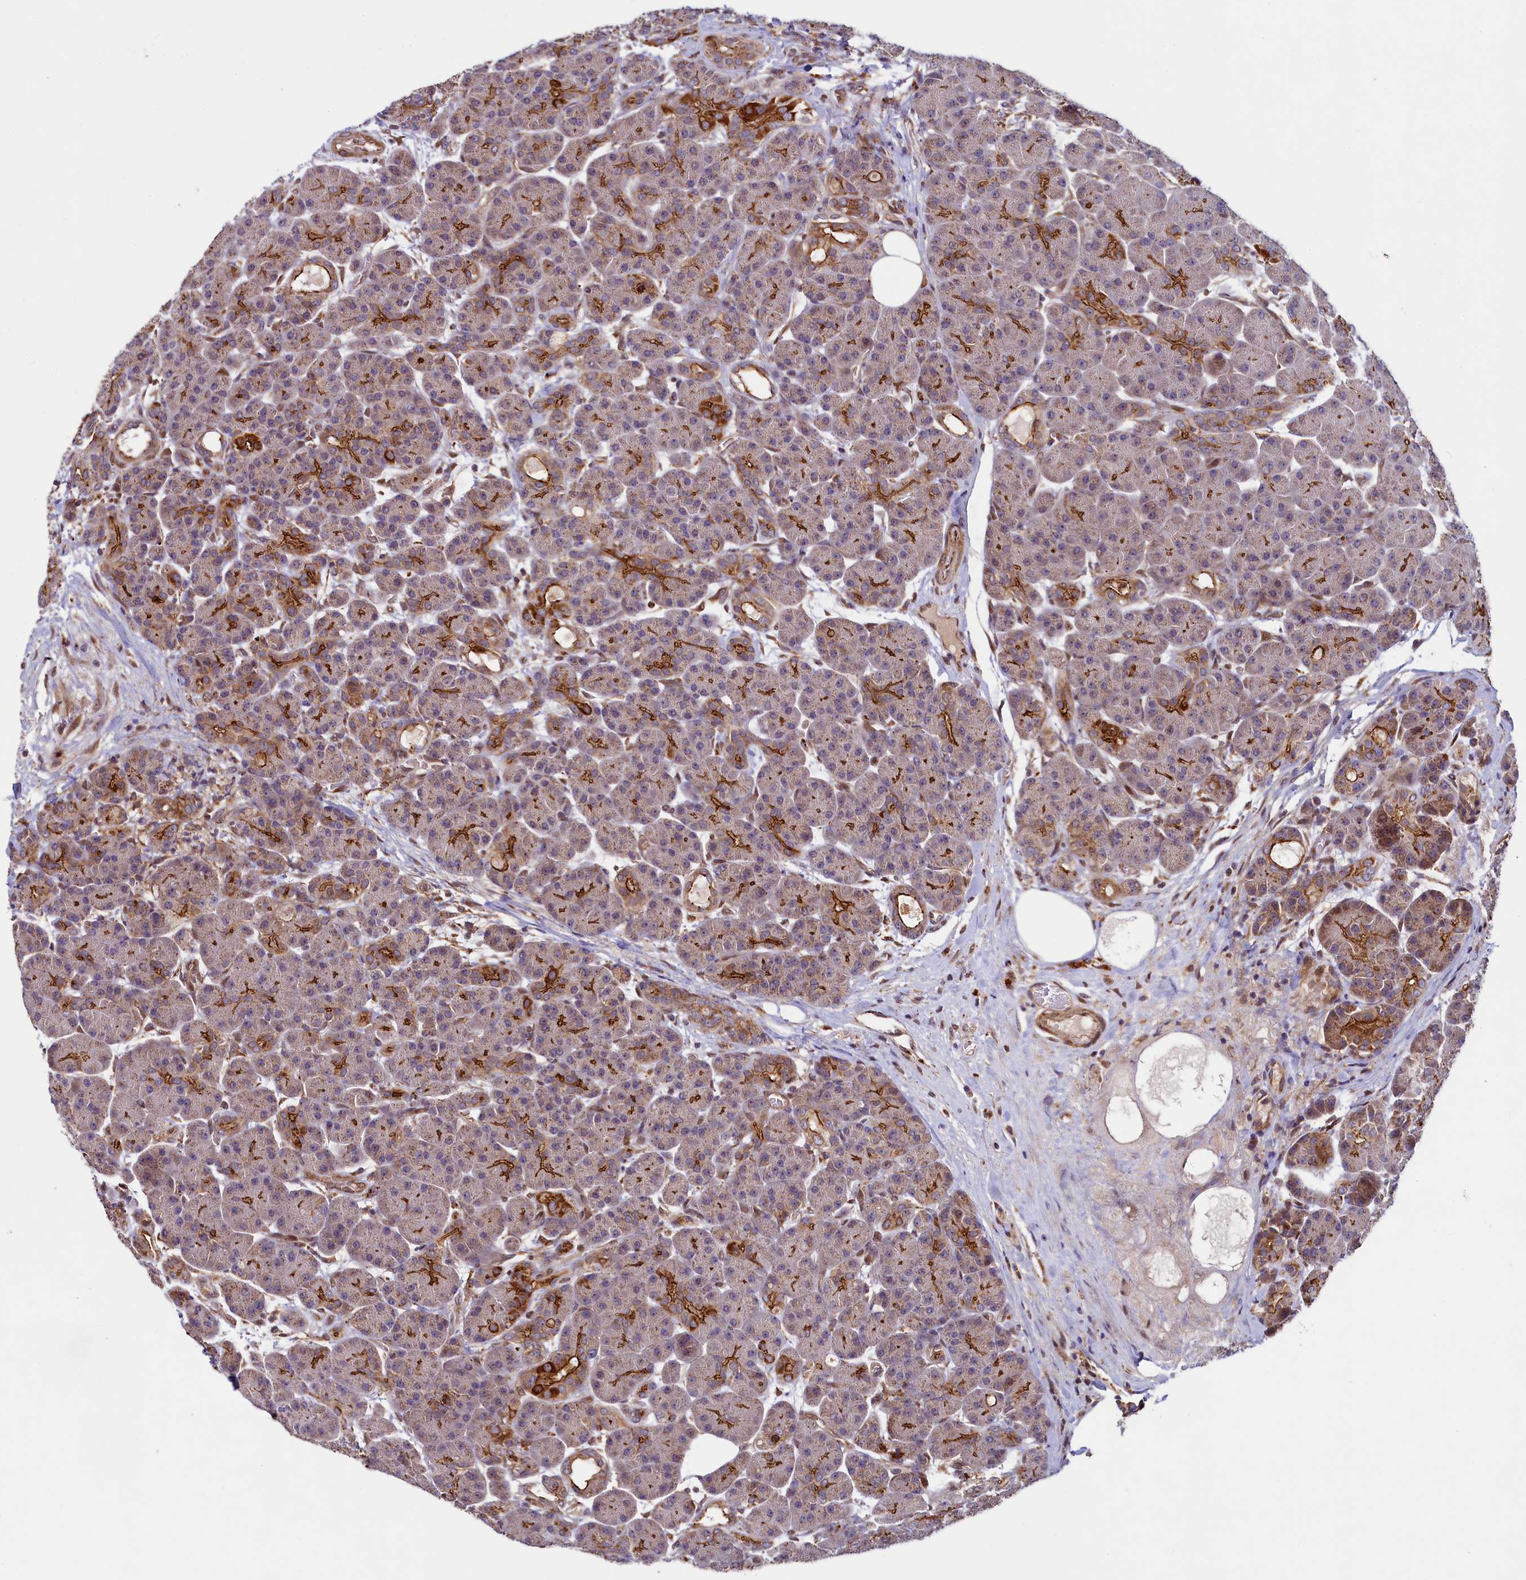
{"staining": {"intensity": "moderate", "quantity": ">75%", "location": "cytoplasmic/membranous"}, "tissue": "pancreas", "cell_type": "Exocrine glandular cells", "image_type": "normal", "snomed": [{"axis": "morphology", "description": "Normal tissue, NOS"}, {"axis": "topography", "description": "Pancreas"}], "caption": "Immunohistochemistry (IHC) staining of benign pancreas, which displays medium levels of moderate cytoplasmic/membranous expression in approximately >75% of exocrine glandular cells indicating moderate cytoplasmic/membranous protein expression. The staining was performed using DAB (brown) for protein detection and nuclei were counterstained in hematoxylin (blue).", "gene": "ZNF577", "patient": {"sex": "male", "age": 63}}